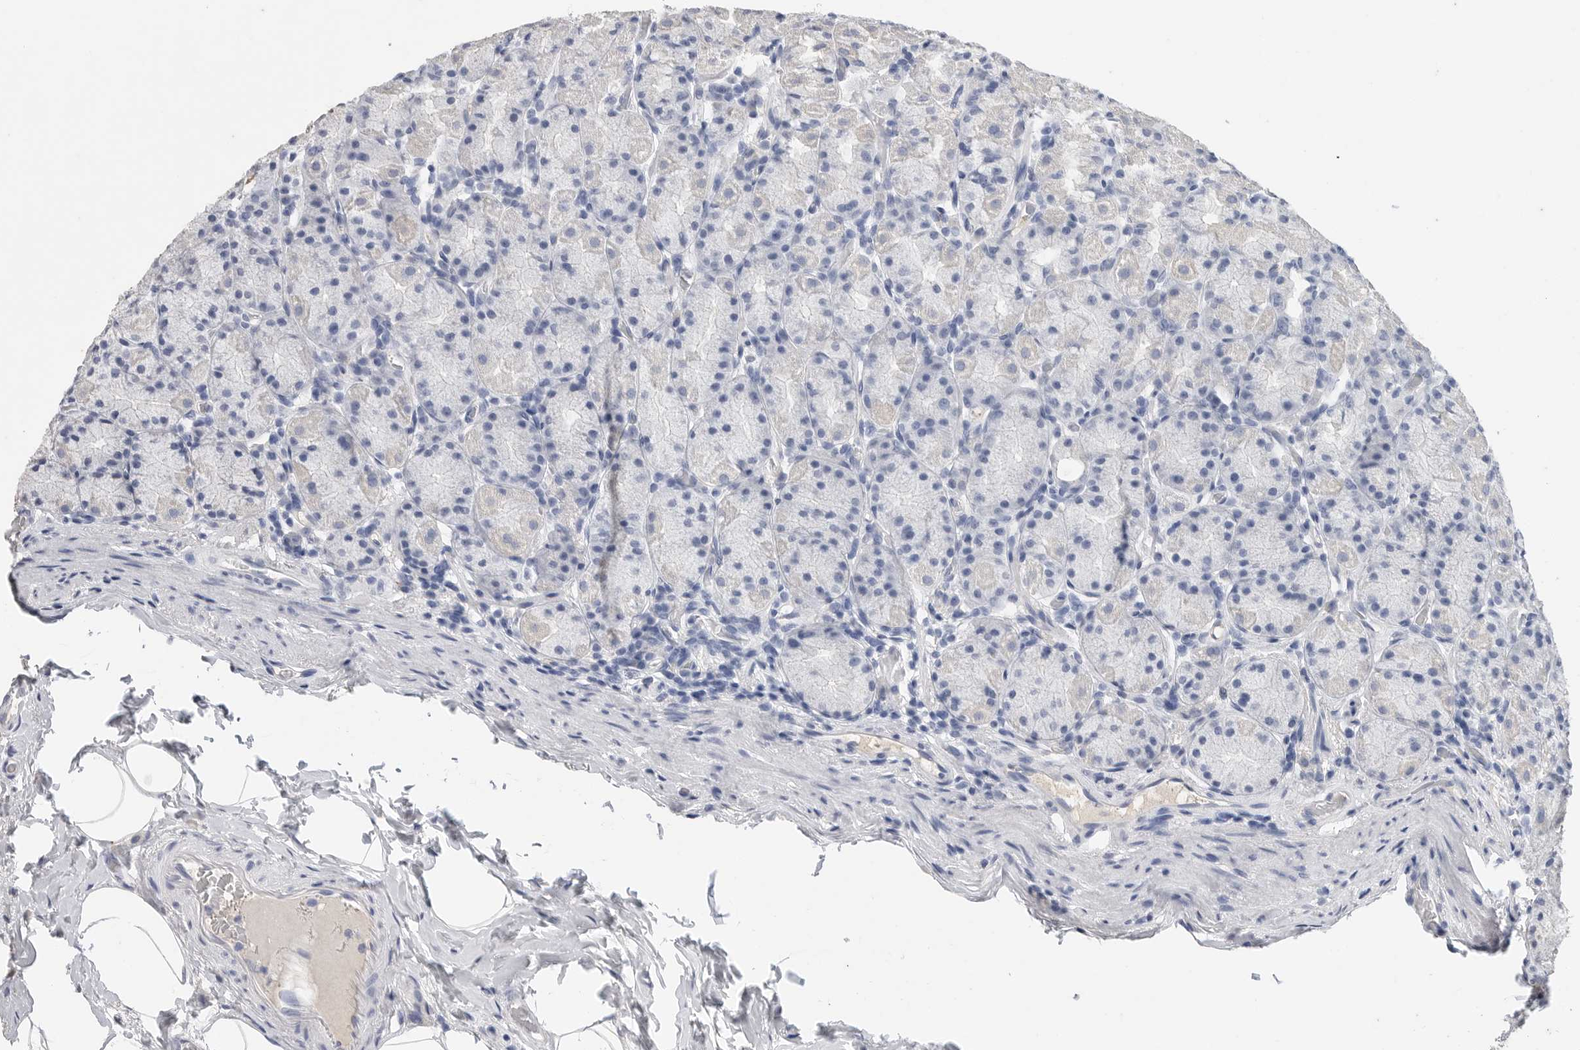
{"staining": {"intensity": "negative", "quantity": "none", "location": "none"}, "tissue": "stomach", "cell_type": "Glandular cells", "image_type": "normal", "snomed": [{"axis": "morphology", "description": "Normal tissue, NOS"}, {"axis": "topography", "description": "Stomach, upper"}], "caption": "There is no significant expression in glandular cells of stomach. (Stains: DAB IHC with hematoxylin counter stain, Microscopy: brightfield microscopy at high magnification).", "gene": "FABP6", "patient": {"sex": "male", "age": 68}}